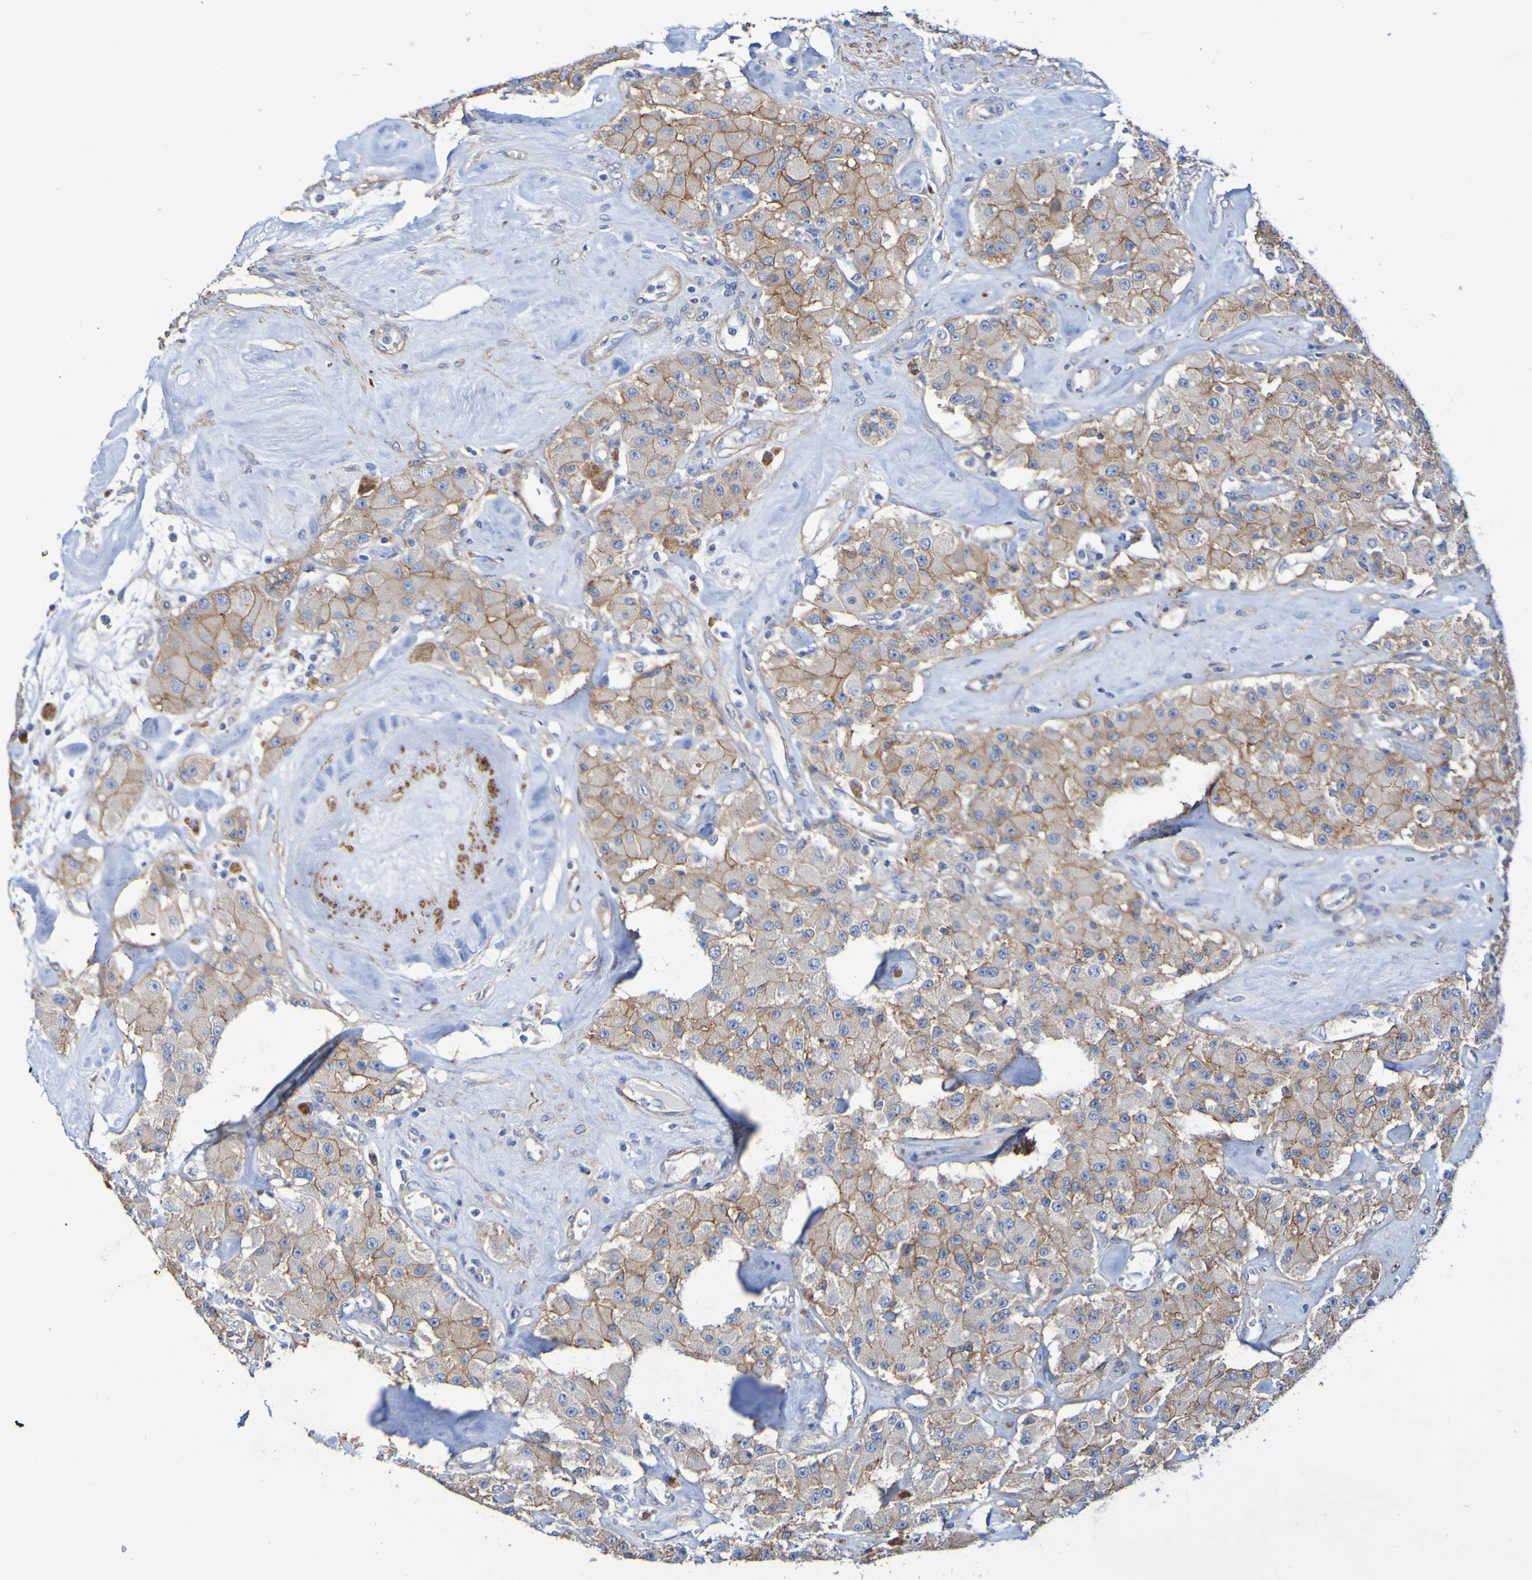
{"staining": {"intensity": "moderate", "quantity": ">75%", "location": "cytoplasmic/membranous"}, "tissue": "carcinoid", "cell_type": "Tumor cells", "image_type": "cancer", "snomed": [{"axis": "morphology", "description": "Carcinoid, malignant, NOS"}, {"axis": "topography", "description": "Pancreas"}], "caption": "A medium amount of moderate cytoplasmic/membranous staining is appreciated in approximately >75% of tumor cells in carcinoid tissue.", "gene": "SRPRB", "patient": {"sex": "male", "age": 41}}